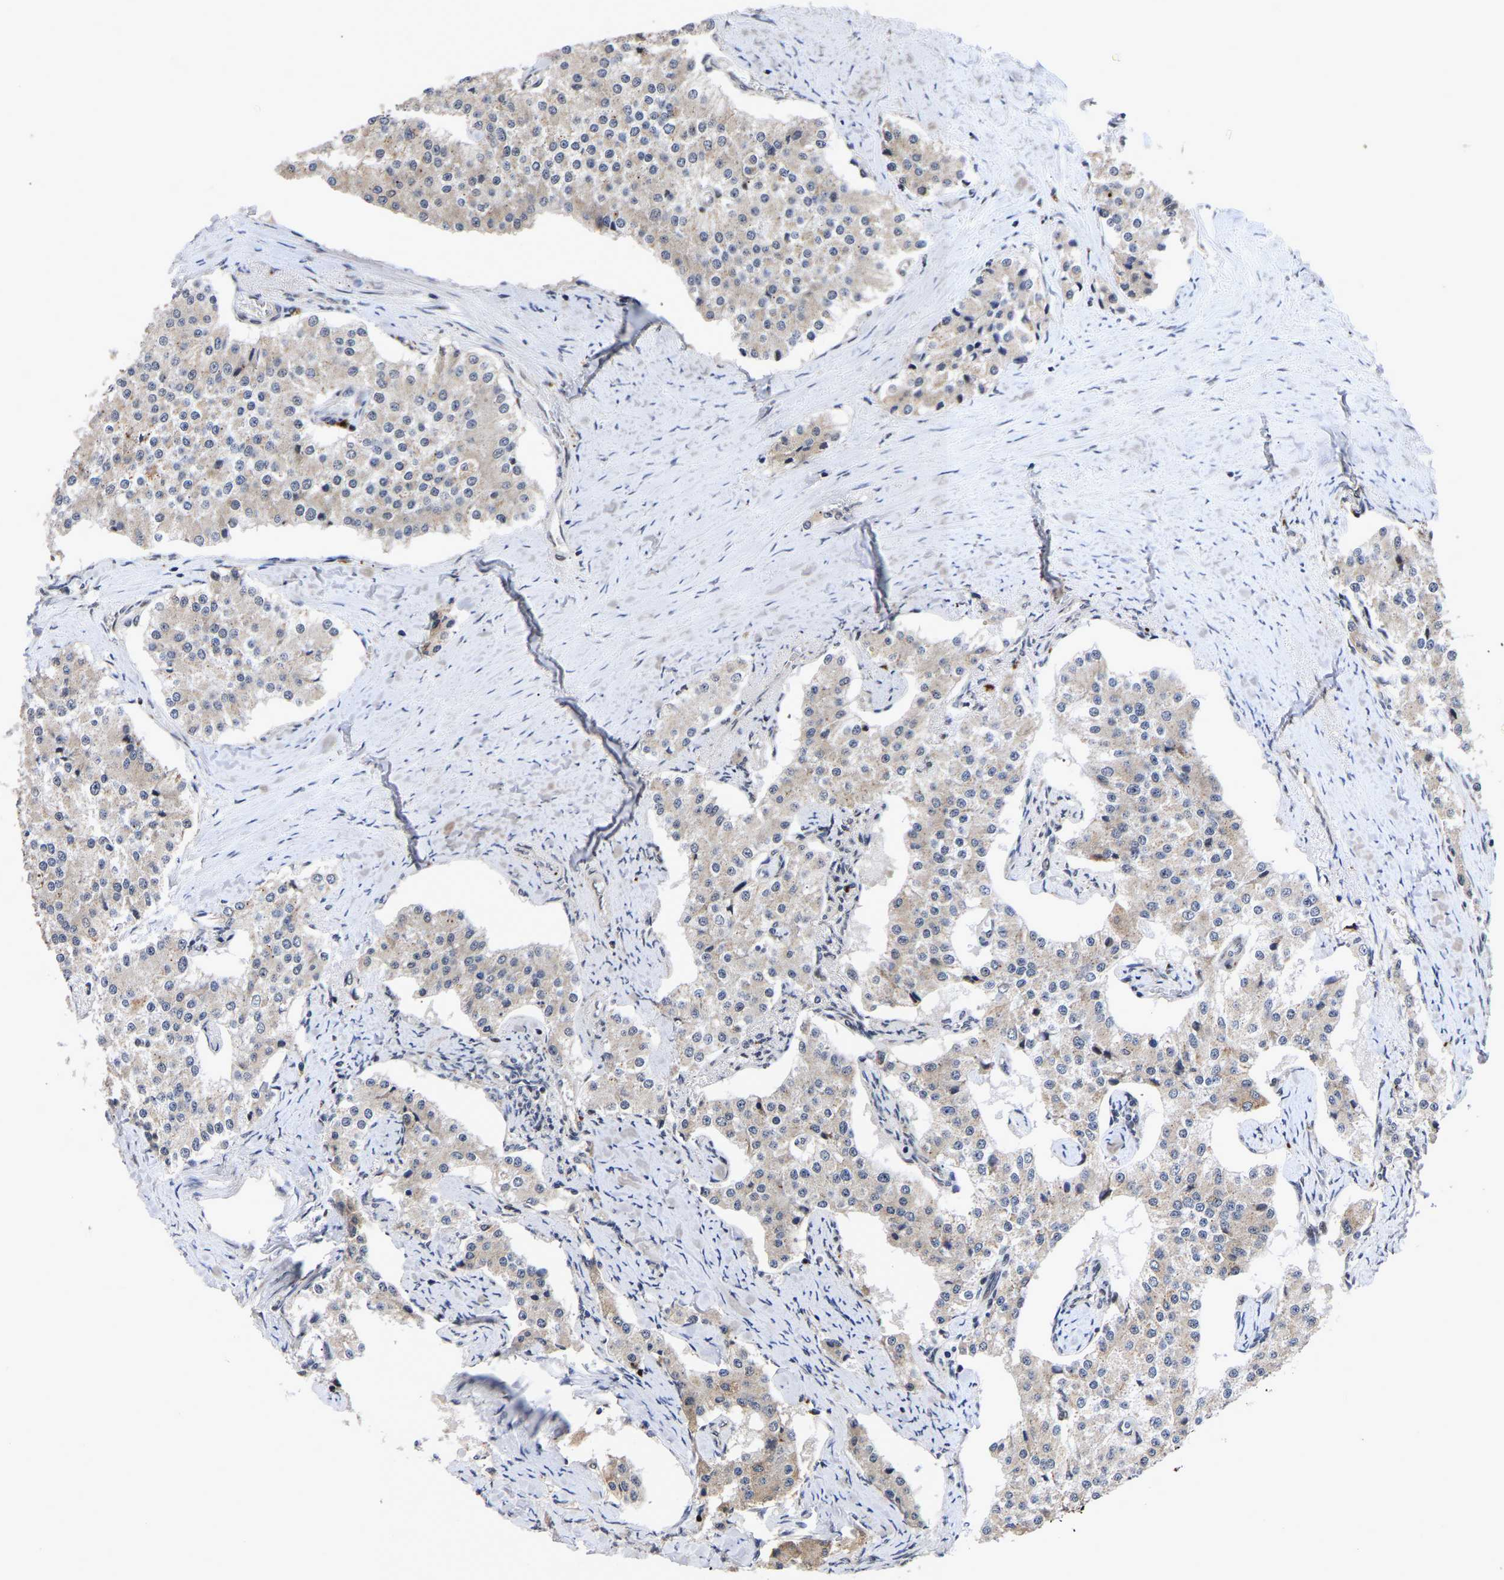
{"staining": {"intensity": "weak", "quantity": ">75%", "location": "cytoplasmic/membranous"}, "tissue": "carcinoid", "cell_type": "Tumor cells", "image_type": "cancer", "snomed": [{"axis": "morphology", "description": "Carcinoid, malignant, NOS"}, {"axis": "topography", "description": "Colon"}], "caption": "A brown stain highlights weak cytoplasmic/membranous expression of a protein in human malignant carcinoid tumor cells.", "gene": "JUNB", "patient": {"sex": "female", "age": 52}}